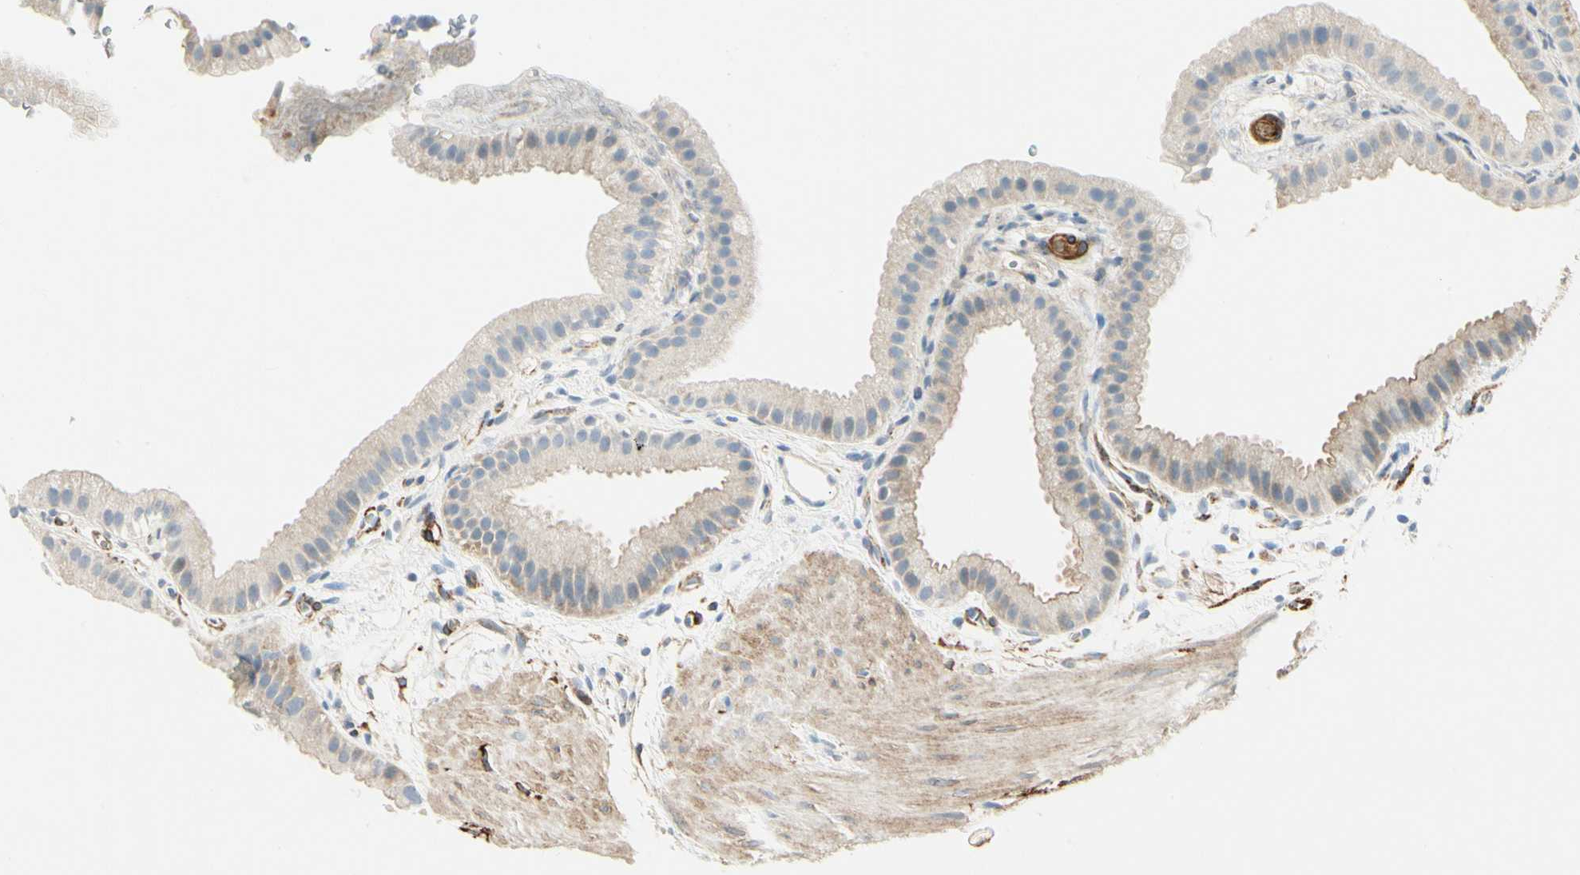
{"staining": {"intensity": "weak", "quantity": "<25%", "location": "cytoplasmic/membranous"}, "tissue": "gallbladder", "cell_type": "Glandular cells", "image_type": "normal", "snomed": [{"axis": "morphology", "description": "Normal tissue, NOS"}, {"axis": "topography", "description": "Gallbladder"}], "caption": "Image shows no significant protein expression in glandular cells of benign gallbladder. (DAB (3,3'-diaminobenzidine) IHC with hematoxylin counter stain).", "gene": "AMPH", "patient": {"sex": "female", "age": 64}}